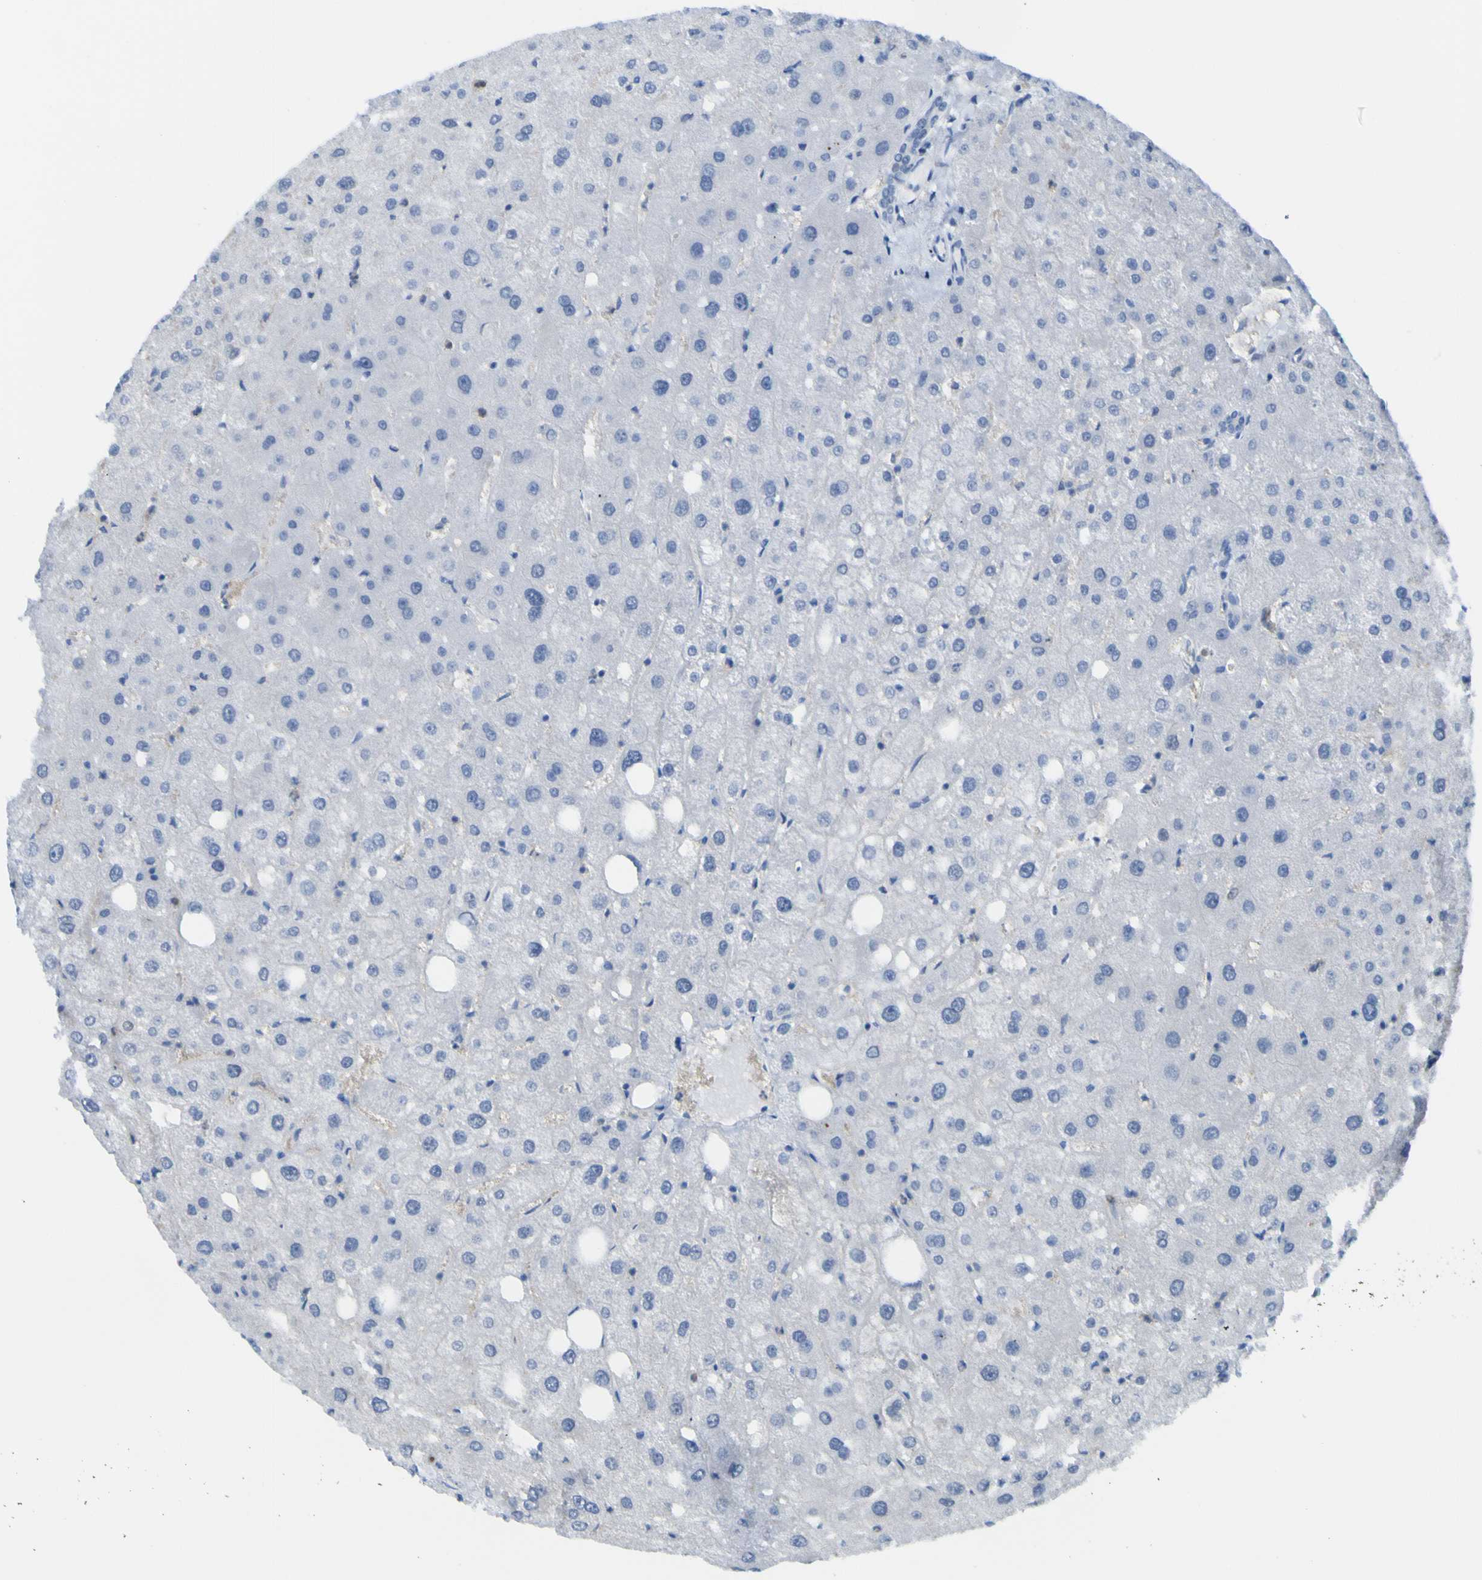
{"staining": {"intensity": "negative", "quantity": "none", "location": "none"}, "tissue": "liver", "cell_type": "Cholangiocytes", "image_type": "normal", "snomed": [{"axis": "morphology", "description": "Normal tissue, NOS"}, {"axis": "topography", "description": "Liver"}], "caption": "IHC image of benign human liver stained for a protein (brown), which reveals no expression in cholangiocytes. Brightfield microscopy of IHC stained with DAB (brown) and hematoxylin (blue), captured at high magnification.", "gene": "ABHD3", "patient": {"sex": "male", "age": 73}}